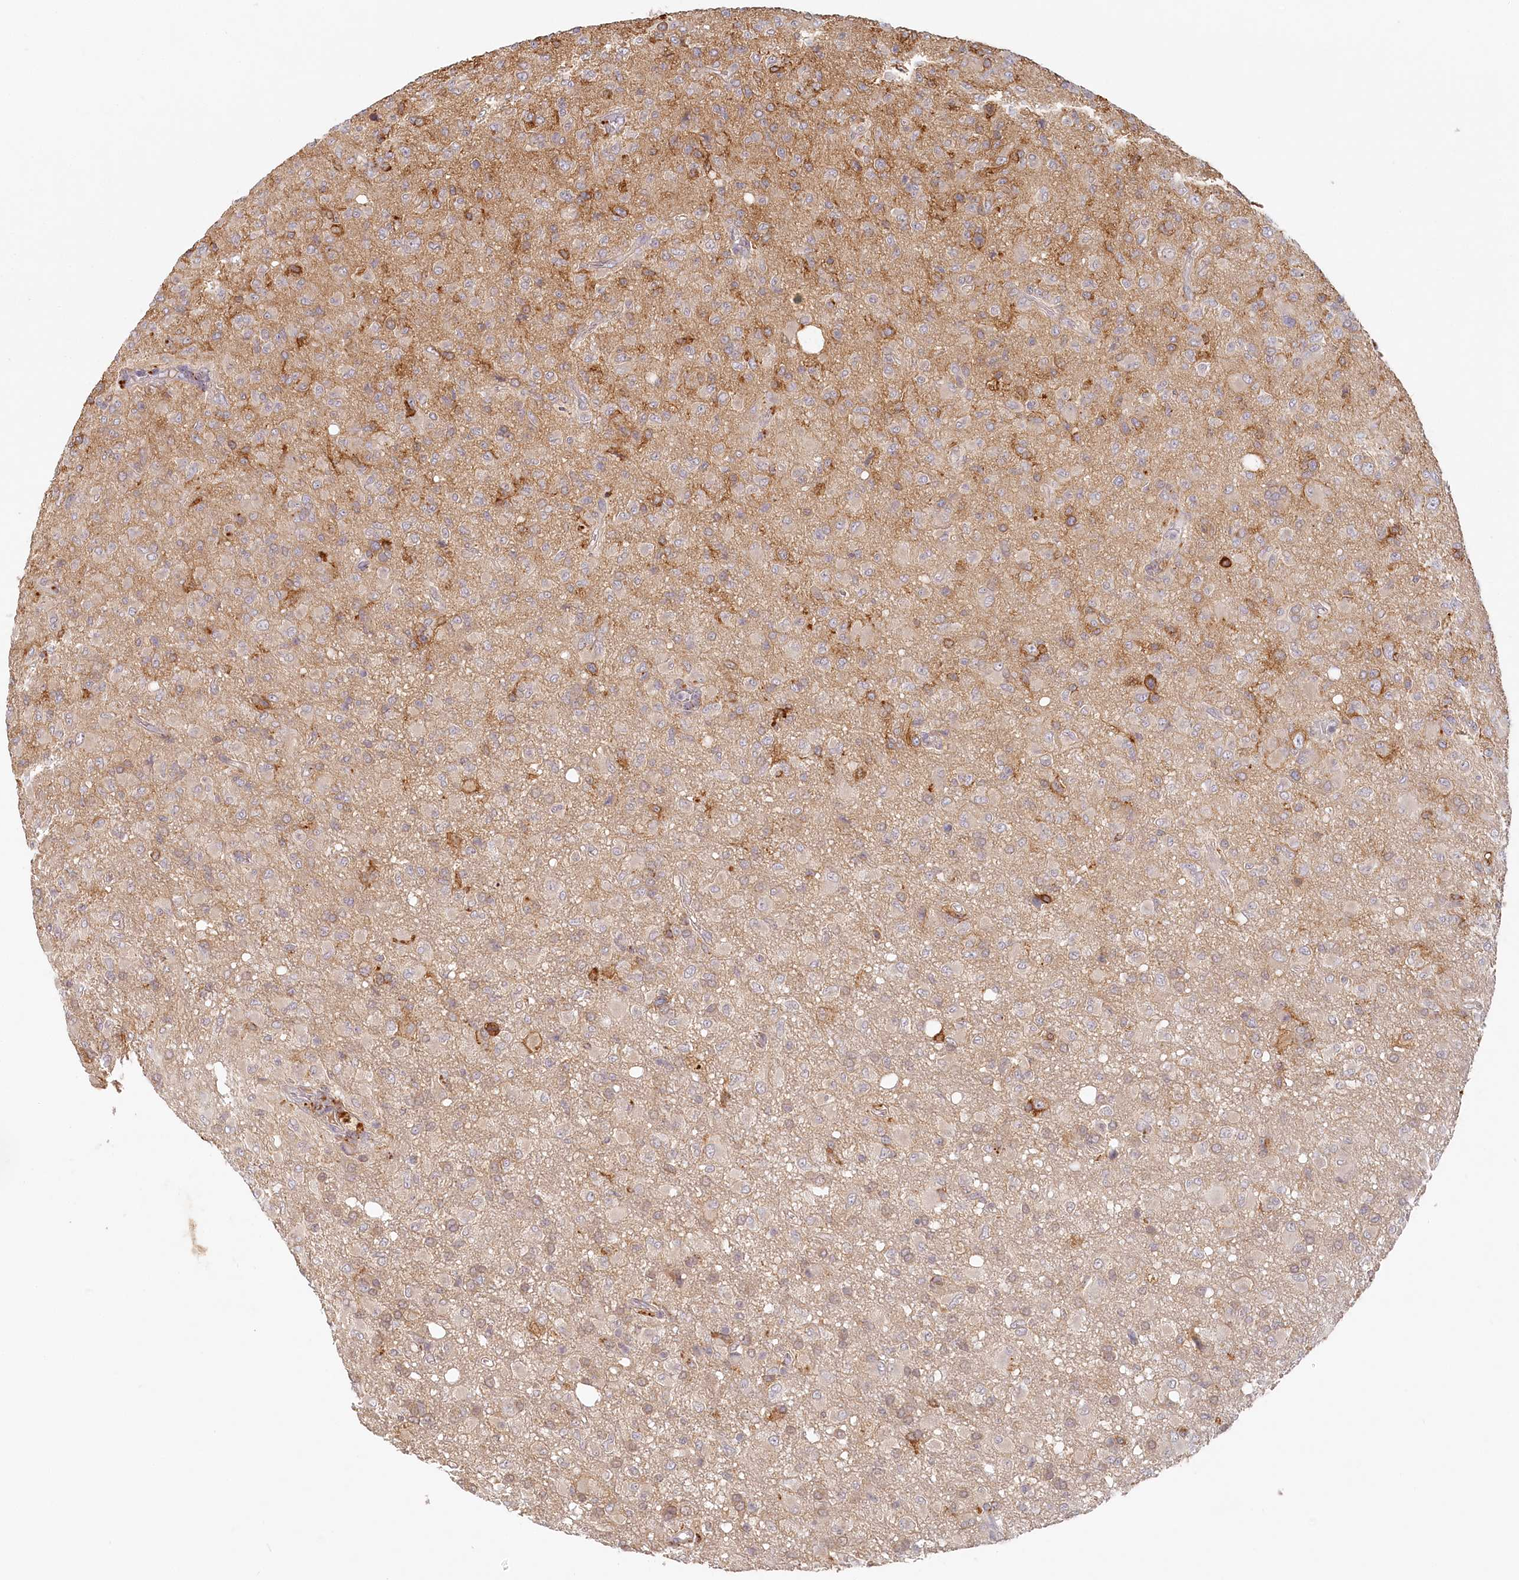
{"staining": {"intensity": "negative", "quantity": "none", "location": "none"}, "tissue": "glioma", "cell_type": "Tumor cells", "image_type": "cancer", "snomed": [{"axis": "morphology", "description": "Glioma, malignant, High grade"}, {"axis": "topography", "description": "Brain"}], "caption": "The photomicrograph displays no staining of tumor cells in glioma. The staining is performed using DAB (3,3'-diaminobenzidine) brown chromogen with nuclei counter-stained in using hematoxylin.", "gene": "VSIG1", "patient": {"sex": "female", "age": 57}}